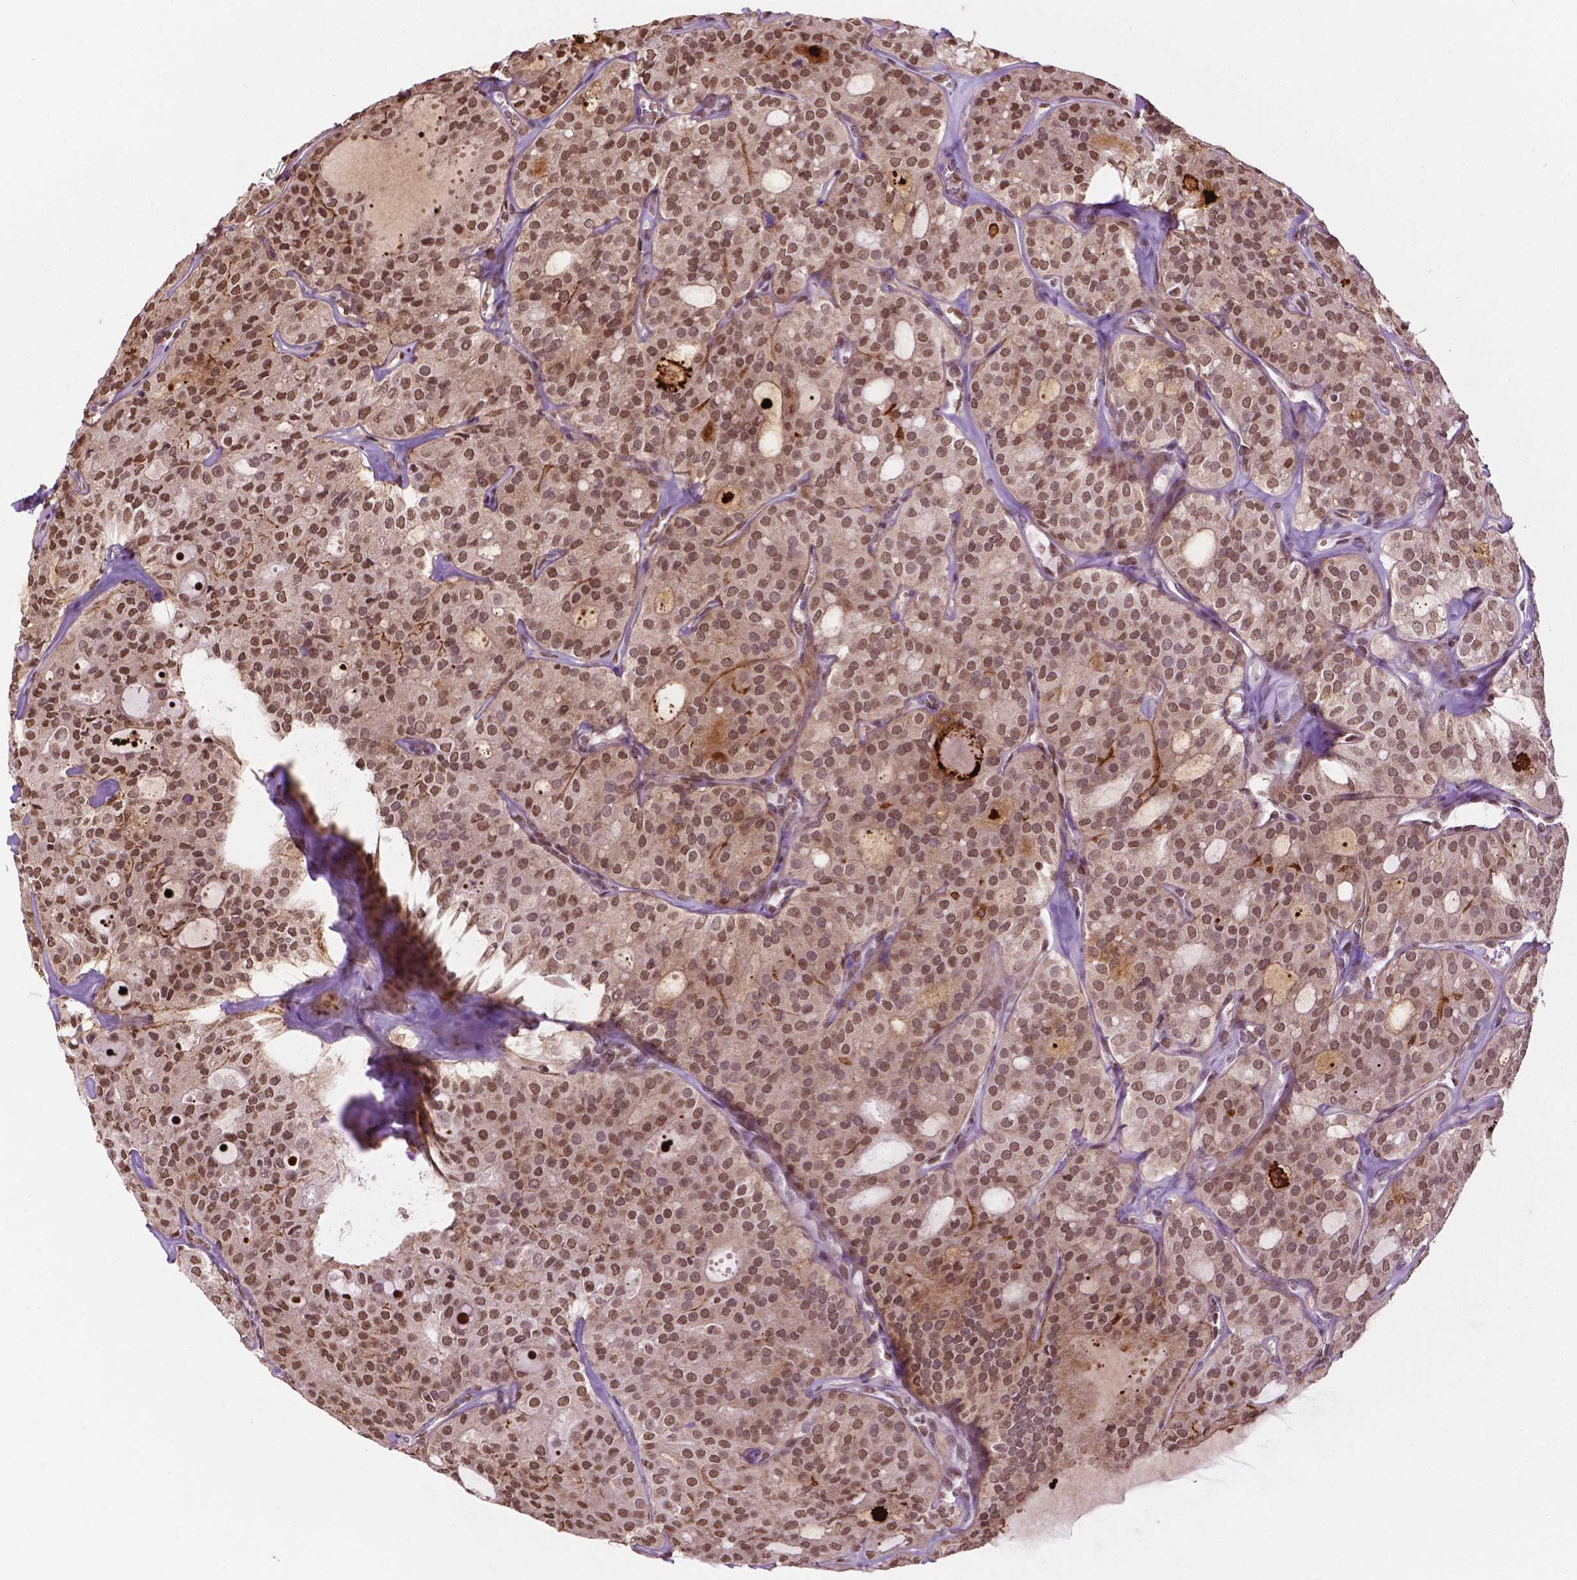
{"staining": {"intensity": "moderate", "quantity": ">75%", "location": "nuclear"}, "tissue": "thyroid cancer", "cell_type": "Tumor cells", "image_type": "cancer", "snomed": [{"axis": "morphology", "description": "Follicular adenoma carcinoma, NOS"}, {"axis": "topography", "description": "Thyroid gland"}], "caption": "Human follicular adenoma carcinoma (thyroid) stained with a protein marker reveals moderate staining in tumor cells.", "gene": "COL23A1", "patient": {"sex": "male", "age": 75}}